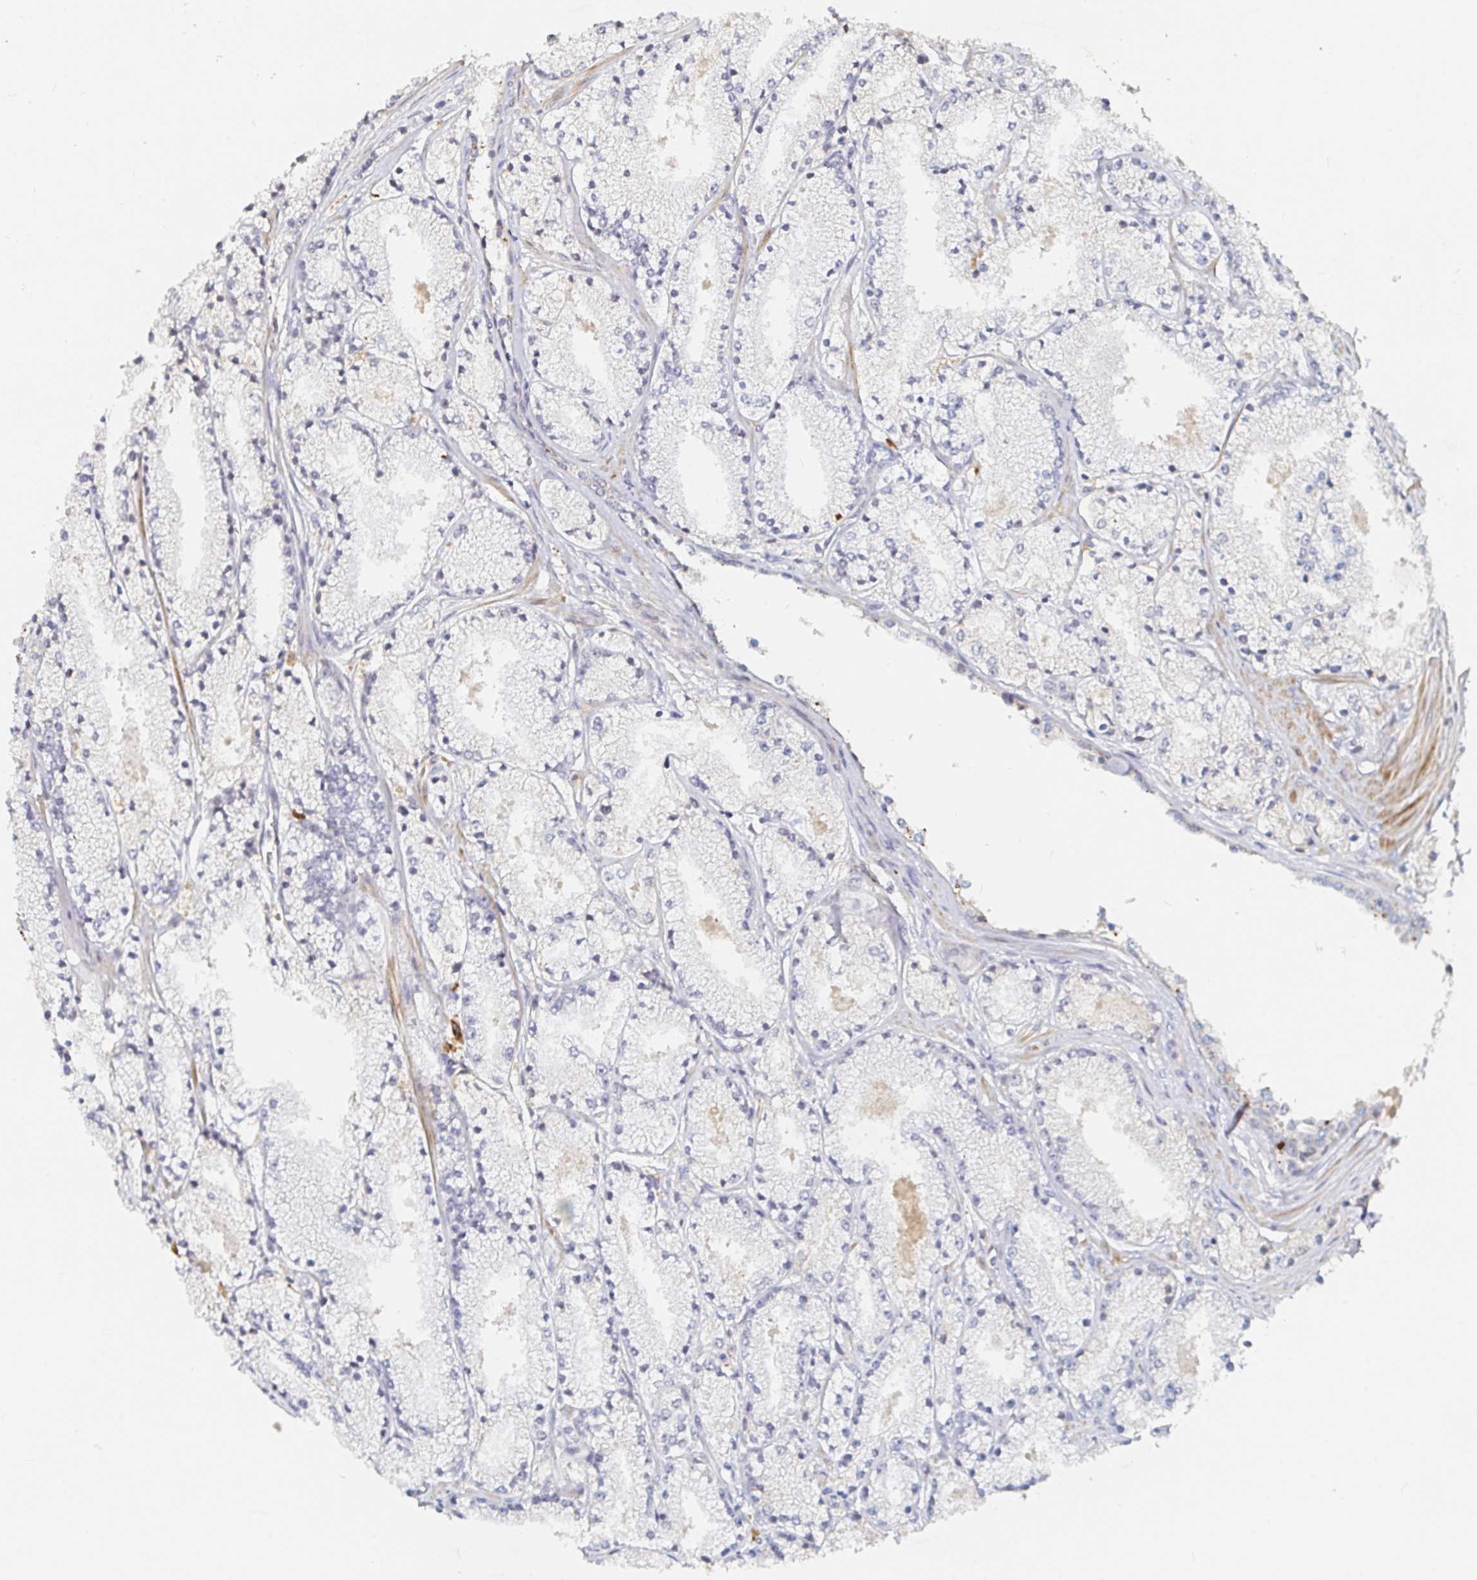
{"staining": {"intensity": "negative", "quantity": "none", "location": "none"}, "tissue": "prostate cancer", "cell_type": "Tumor cells", "image_type": "cancer", "snomed": [{"axis": "morphology", "description": "Adenocarcinoma, High grade"}, {"axis": "topography", "description": "Prostate"}], "caption": "Immunohistochemistry micrograph of neoplastic tissue: human prostate cancer stained with DAB (3,3'-diaminobenzidine) displays no significant protein staining in tumor cells.", "gene": "NME9", "patient": {"sex": "male", "age": 63}}